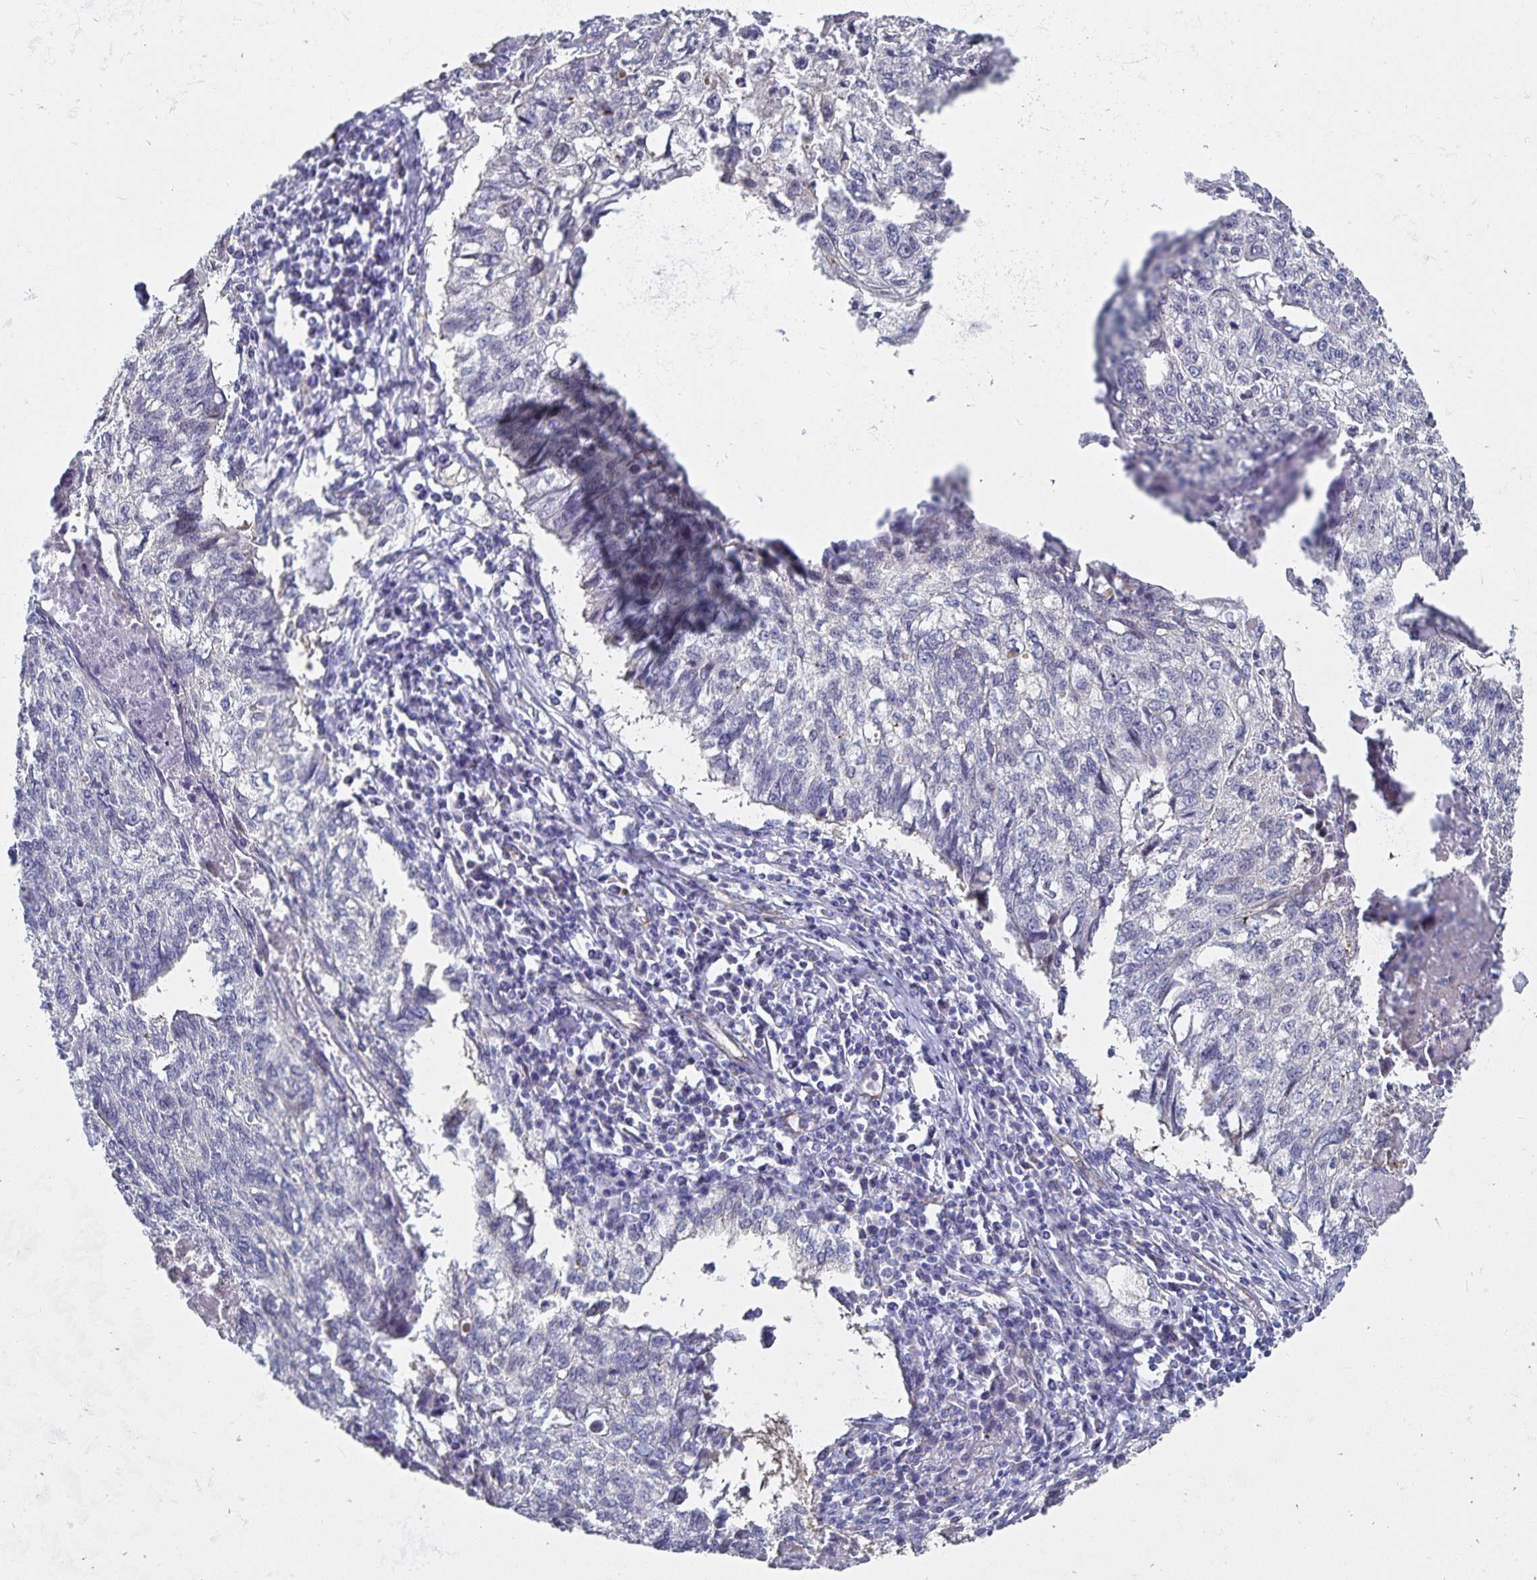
{"staining": {"intensity": "negative", "quantity": "none", "location": "none"}, "tissue": "lung cancer", "cell_type": "Tumor cells", "image_type": "cancer", "snomed": [{"axis": "morphology", "description": "Normal morphology"}, {"axis": "morphology", "description": "Aneuploidy"}, {"axis": "morphology", "description": "Squamous cell carcinoma, NOS"}, {"axis": "topography", "description": "Lymph node"}, {"axis": "topography", "description": "Lung"}], "caption": "An immunohistochemistry histopathology image of squamous cell carcinoma (lung) is shown. There is no staining in tumor cells of squamous cell carcinoma (lung).", "gene": "SSTR1", "patient": {"sex": "female", "age": 76}}